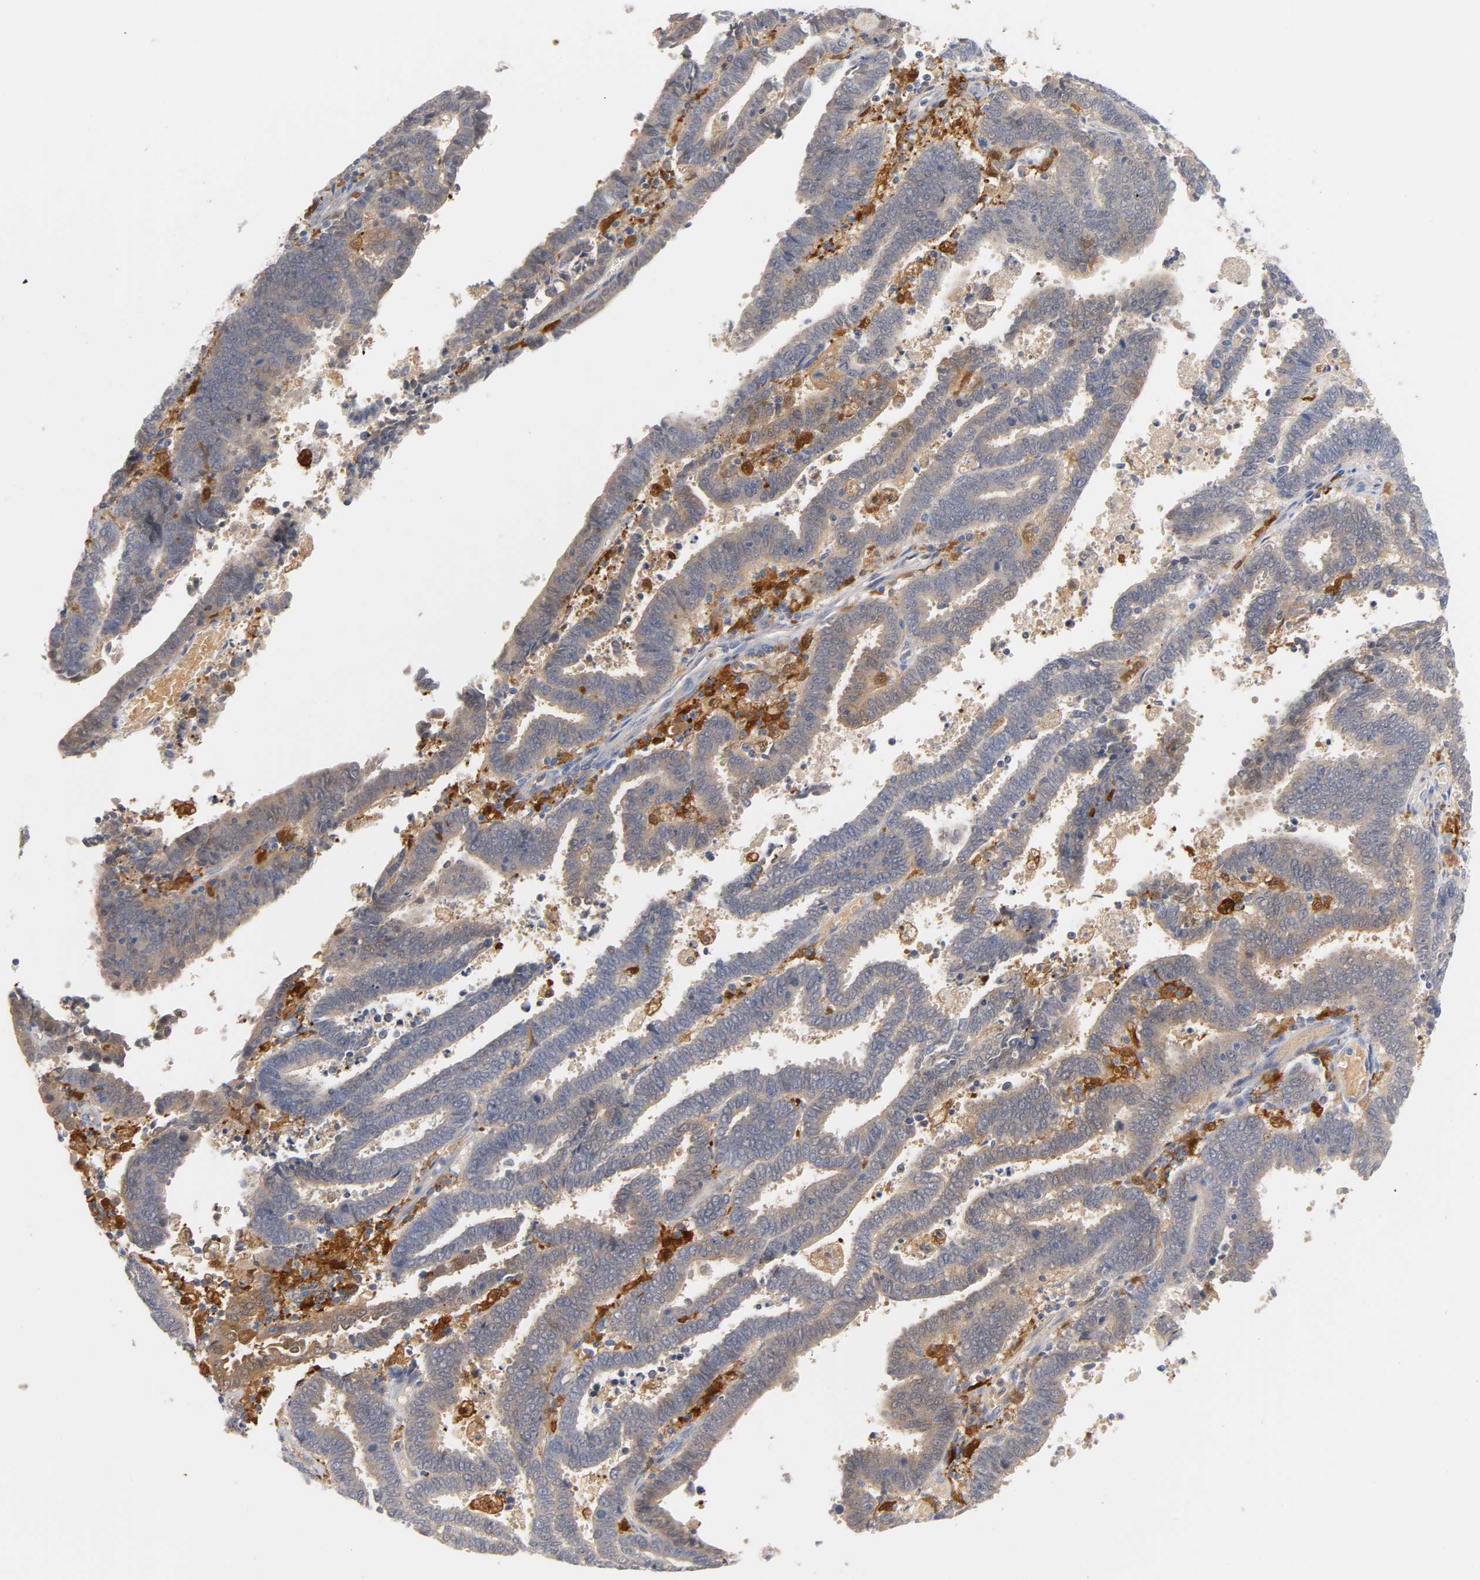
{"staining": {"intensity": "weak", "quantity": "25%-75%", "location": "cytoplasmic/membranous"}, "tissue": "endometrial cancer", "cell_type": "Tumor cells", "image_type": "cancer", "snomed": [{"axis": "morphology", "description": "Adenocarcinoma, NOS"}, {"axis": "topography", "description": "Uterus"}], "caption": "DAB (3,3'-diaminobenzidine) immunohistochemical staining of endometrial adenocarcinoma exhibits weak cytoplasmic/membranous protein positivity in about 25%-75% of tumor cells.", "gene": "IL18", "patient": {"sex": "female", "age": 83}}